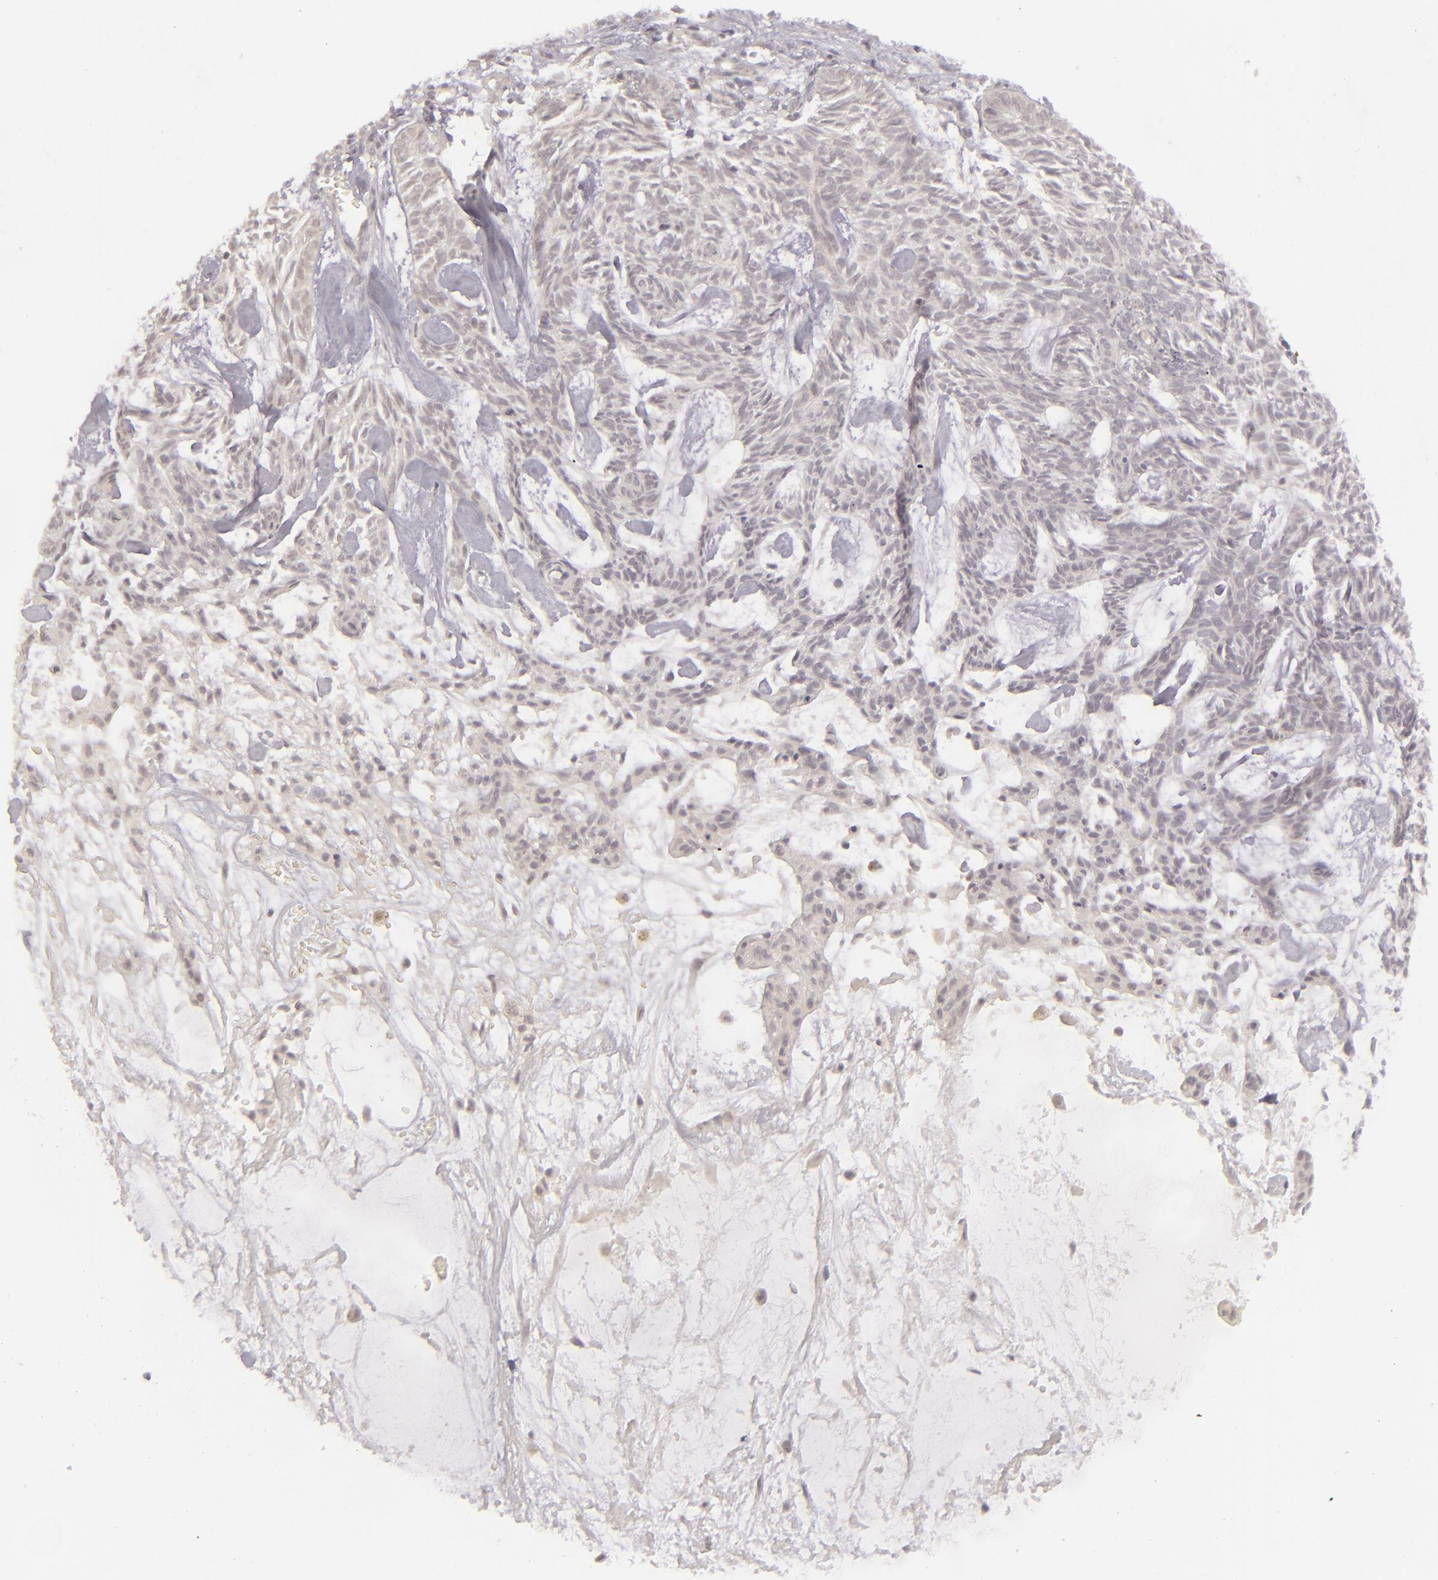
{"staining": {"intensity": "negative", "quantity": "none", "location": "none"}, "tissue": "skin cancer", "cell_type": "Tumor cells", "image_type": "cancer", "snomed": [{"axis": "morphology", "description": "Basal cell carcinoma"}, {"axis": "topography", "description": "Skin"}], "caption": "Immunohistochemistry of skin cancer reveals no expression in tumor cells. (DAB immunohistochemistry (IHC) with hematoxylin counter stain).", "gene": "DLG3", "patient": {"sex": "male", "age": 75}}